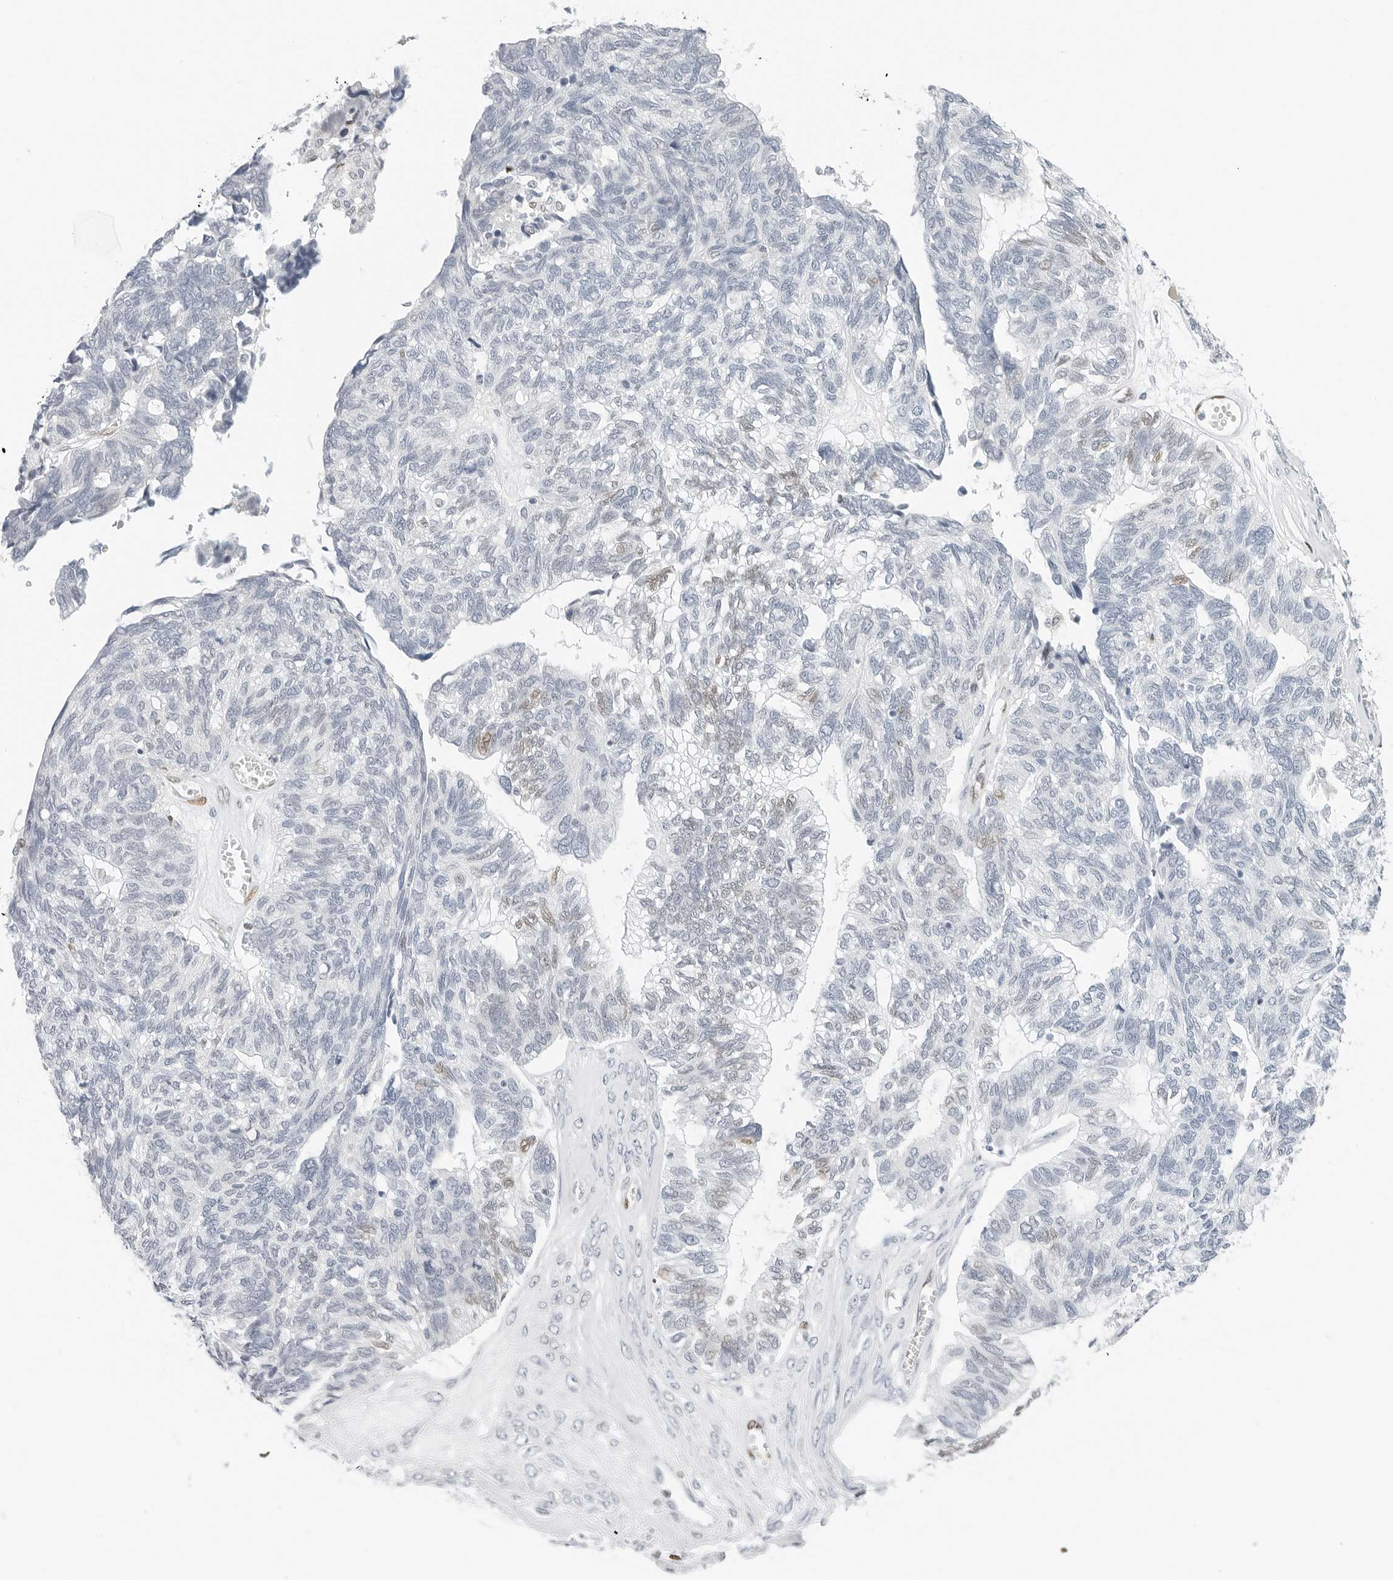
{"staining": {"intensity": "weak", "quantity": "<25%", "location": "nuclear"}, "tissue": "ovarian cancer", "cell_type": "Tumor cells", "image_type": "cancer", "snomed": [{"axis": "morphology", "description": "Cystadenocarcinoma, serous, NOS"}, {"axis": "topography", "description": "Ovary"}], "caption": "Tumor cells show no significant expression in serous cystadenocarcinoma (ovarian).", "gene": "SPIDR", "patient": {"sex": "female", "age": 79}}